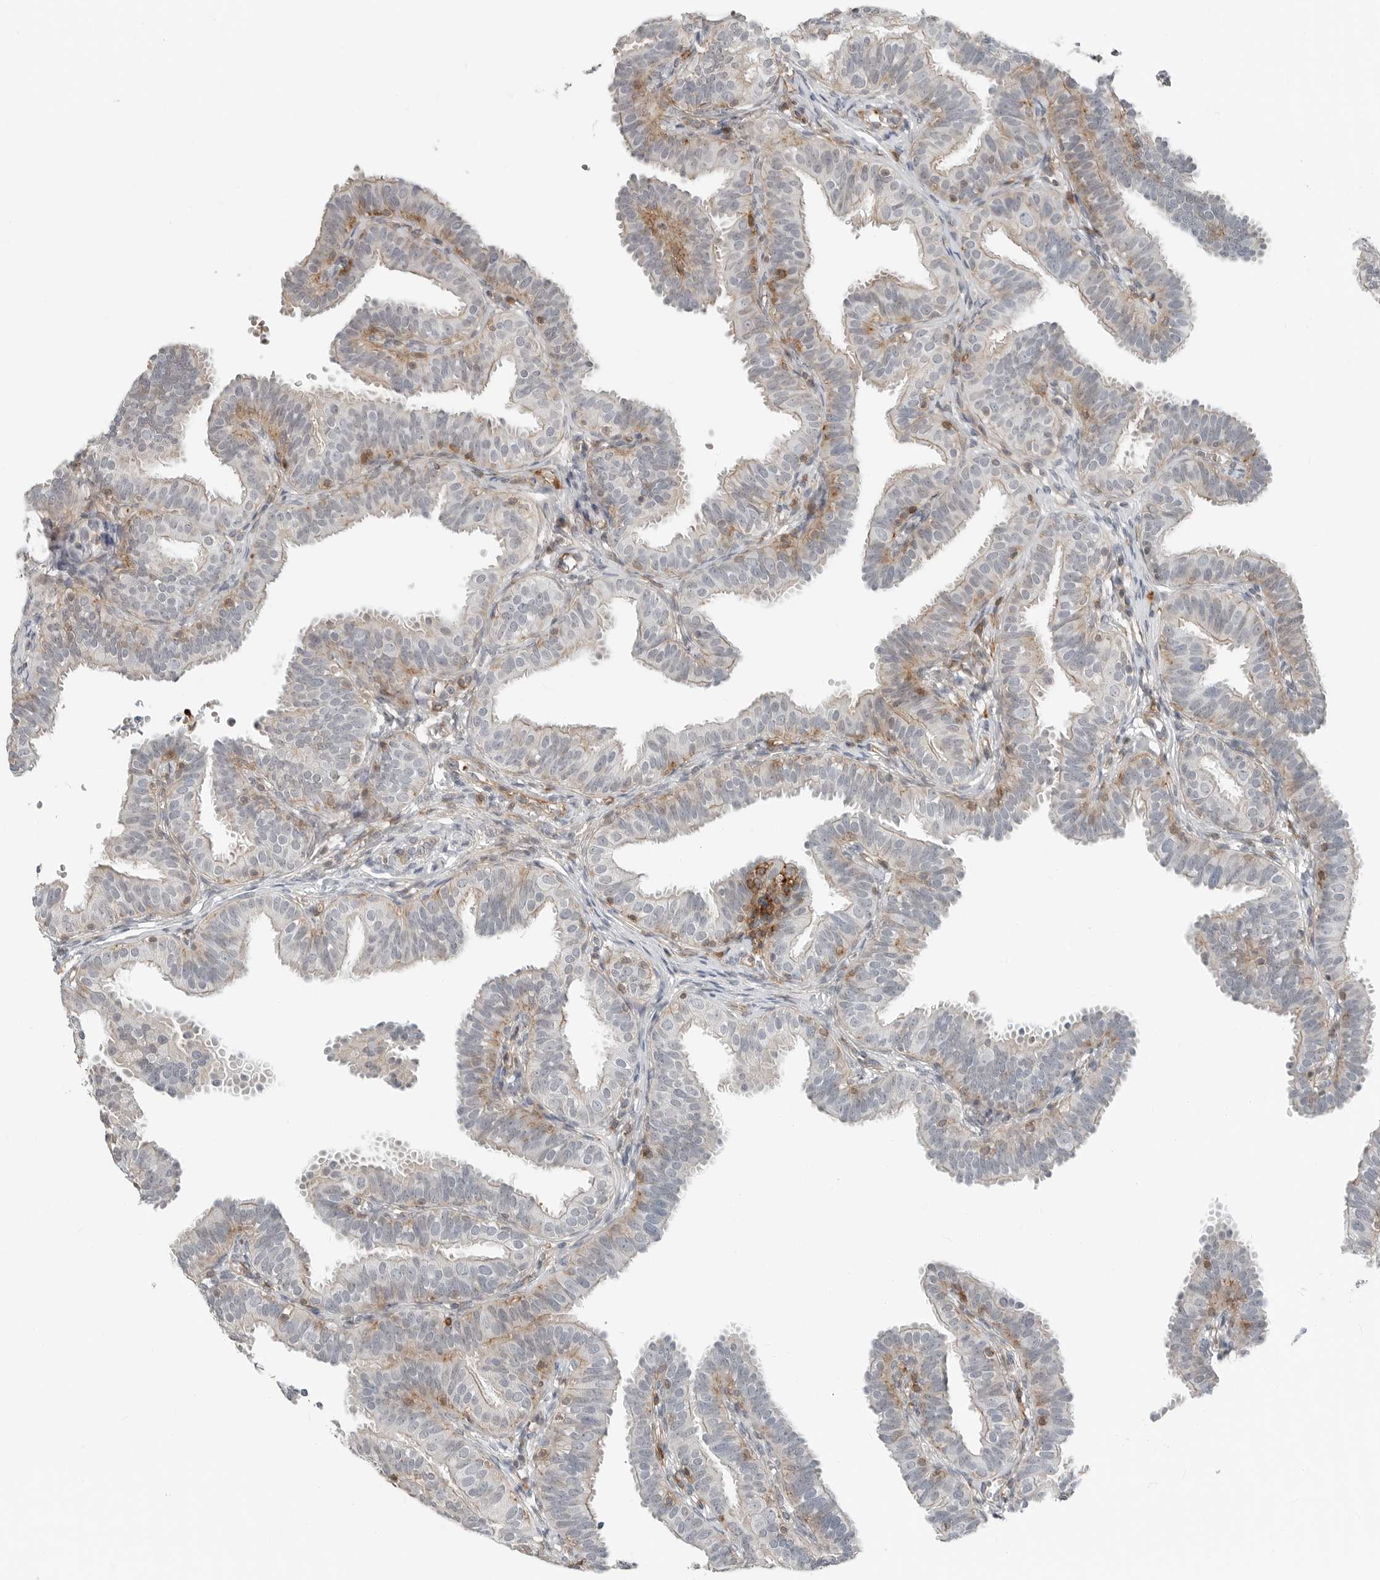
{"staining": {"intensity": "negative", "quantity": "none", "location": "none"}, "tissue": "fallopian tube", "cell_type": "Glandular cells", "image_type": "normal", "snomed": [{"axis": "morphology", "description": "Normal tissue, NOS"}, {"axis": "topography", "description": "Fallopian tube"}], "caption": "Image shows no significant protein staining in glandular cells of benign fallopian tube. Nuclei are stained in blue.", "gene": "LEFTY2", "patient": {"sex": "female", "age": 35}}